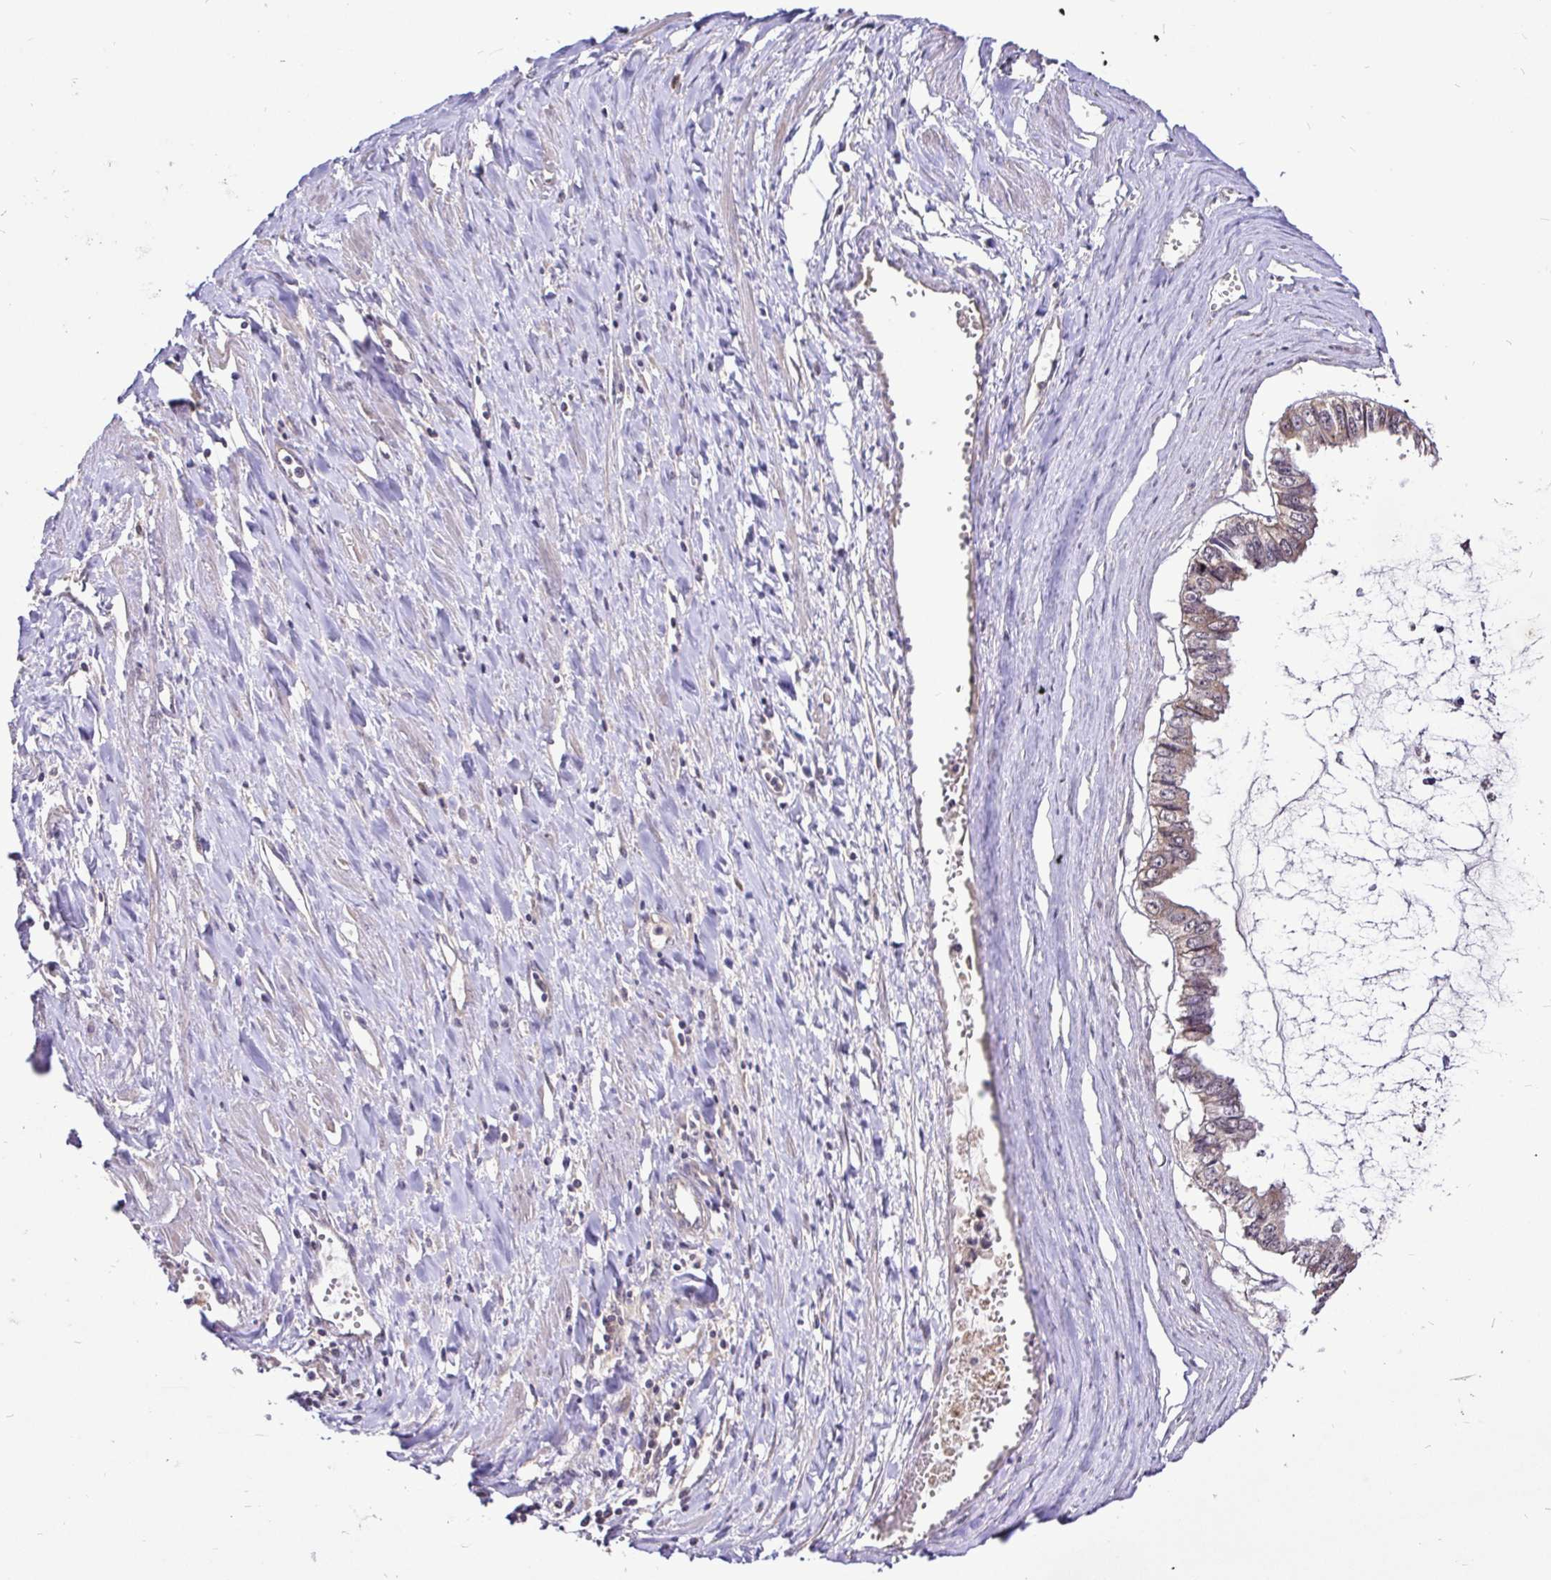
{"staining": {"intensity": "moderate", "quantity": ">75%", "location": "cytoplasmic/membranous,nuclear"}, "tissue": "ovarian cancer", "cell_type": "Tumor cells", "image_type": "cancer", "snomed": [{"axis": "morphology", "description": "Cystadenocarcinoma, mucinous, NOS"}, {"axis": "topography", "description": "Ovary"}], "caption": "A brown stain highlights moderate cytoplasmic/membranous and nuclear positivity of a protein in human ovarian cancer tumor cells. The staining is performed using DAB (3,3'-diaminobenzidine) brown chromogen to label protein expression. The nuclei are counter-stained blue using hematoxylin.", "gene": "UBE2M", "patient": {"sex": "female", "age": 72}}